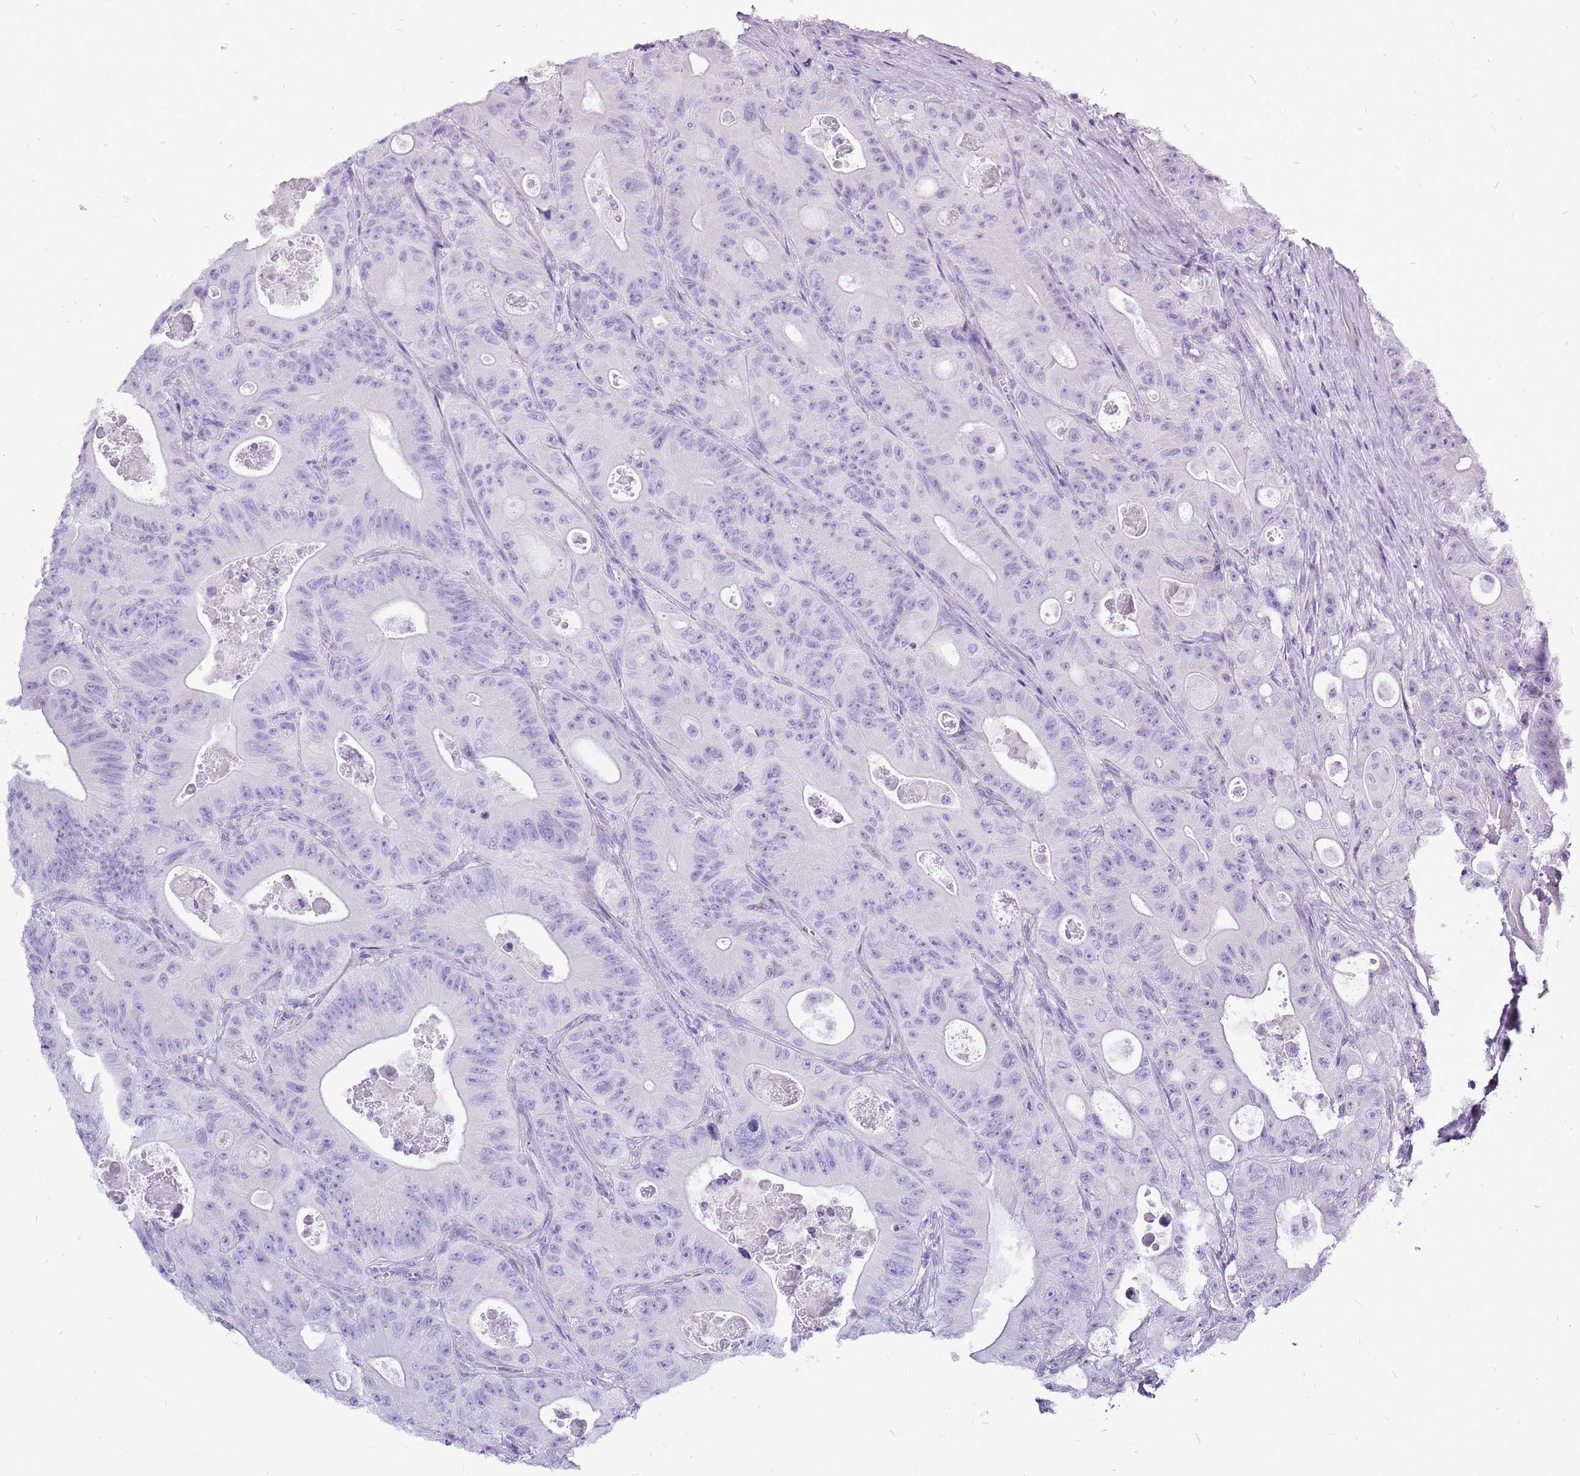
{"staining": {"intensity": "negative", "quantity": "none", "location": "none"}, "tissue": "colorectal cancer", "cell_type": "Tumor cells", "image_type": "cancer", "snomed": [{"axis": "morphology", "description": "Adenocarcinoma, NOS"}, {"axis": "topography", "description": "Colon"}], "caption": "Immunohistochemical staining of human colorectal cancer (adenocarcinoma) displays no significant expression in tumor cells. The staining is performed using DAB (3,3'-diaminobenzidine) brown chromogen with nuclei counter-stained in using hematoxylin.", "gene": "ACSS3", "patient": {"sex": "female", "age": 46}}